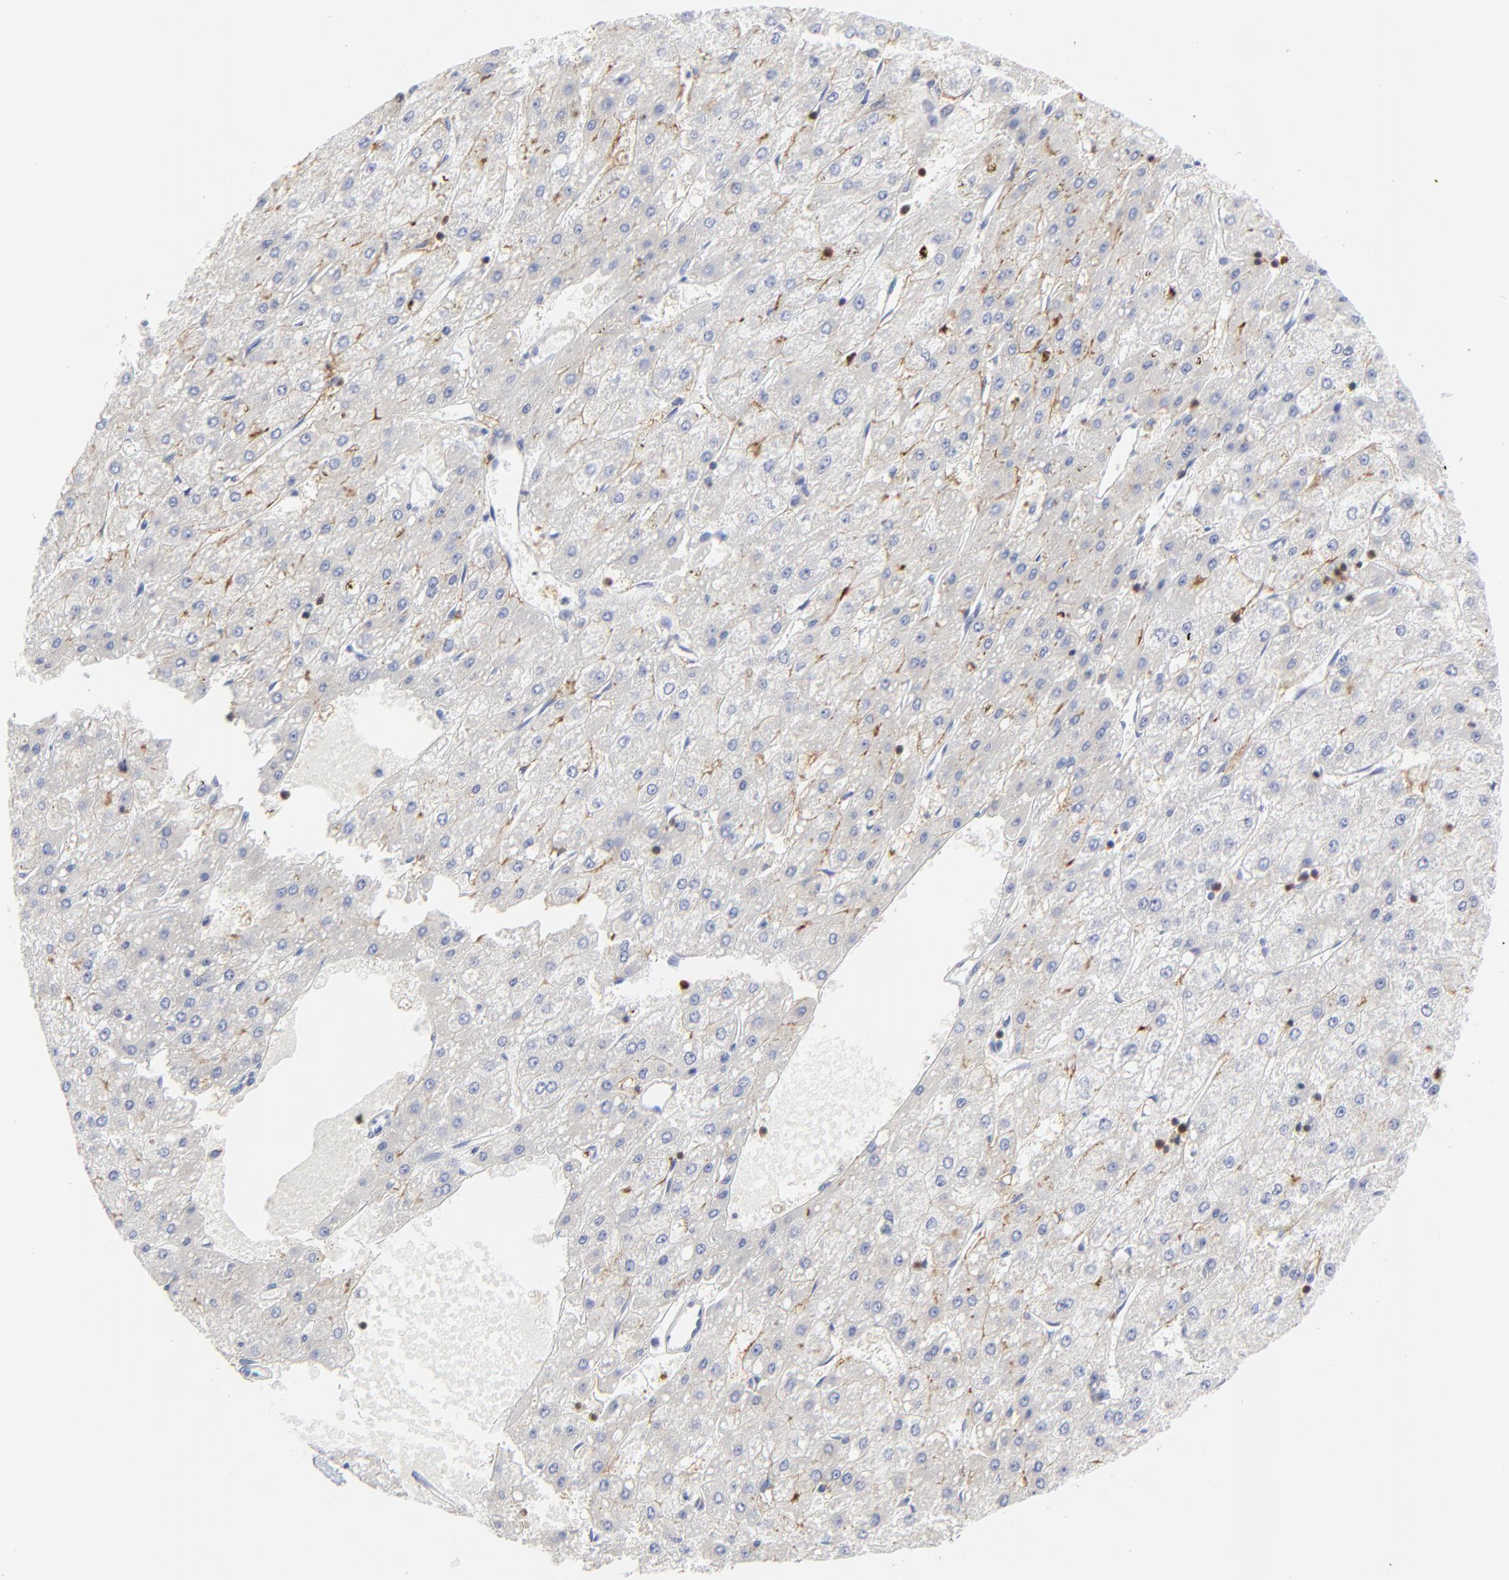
{"staining": {"intensity": "weak", "quantity": "<25%", "location": "cytoplasmic/membranous"}, "tissue": "liver cancer", "cell_type": "Tumor cells", "image_type": "cancer", "snomed": [{"axis": "morphology", "description": "Carcinoma, Hepatocellular, NOS"}, {"axis": "topography", "description": "Liver"}], "caption": "DAB (3,3'-diaminobenzidine) immunohistochemical staining of liver cancer reveals no significant expression in tumor cells.", "gene": "ZAP70", "patient": {"sex": "female", "age": 52}}